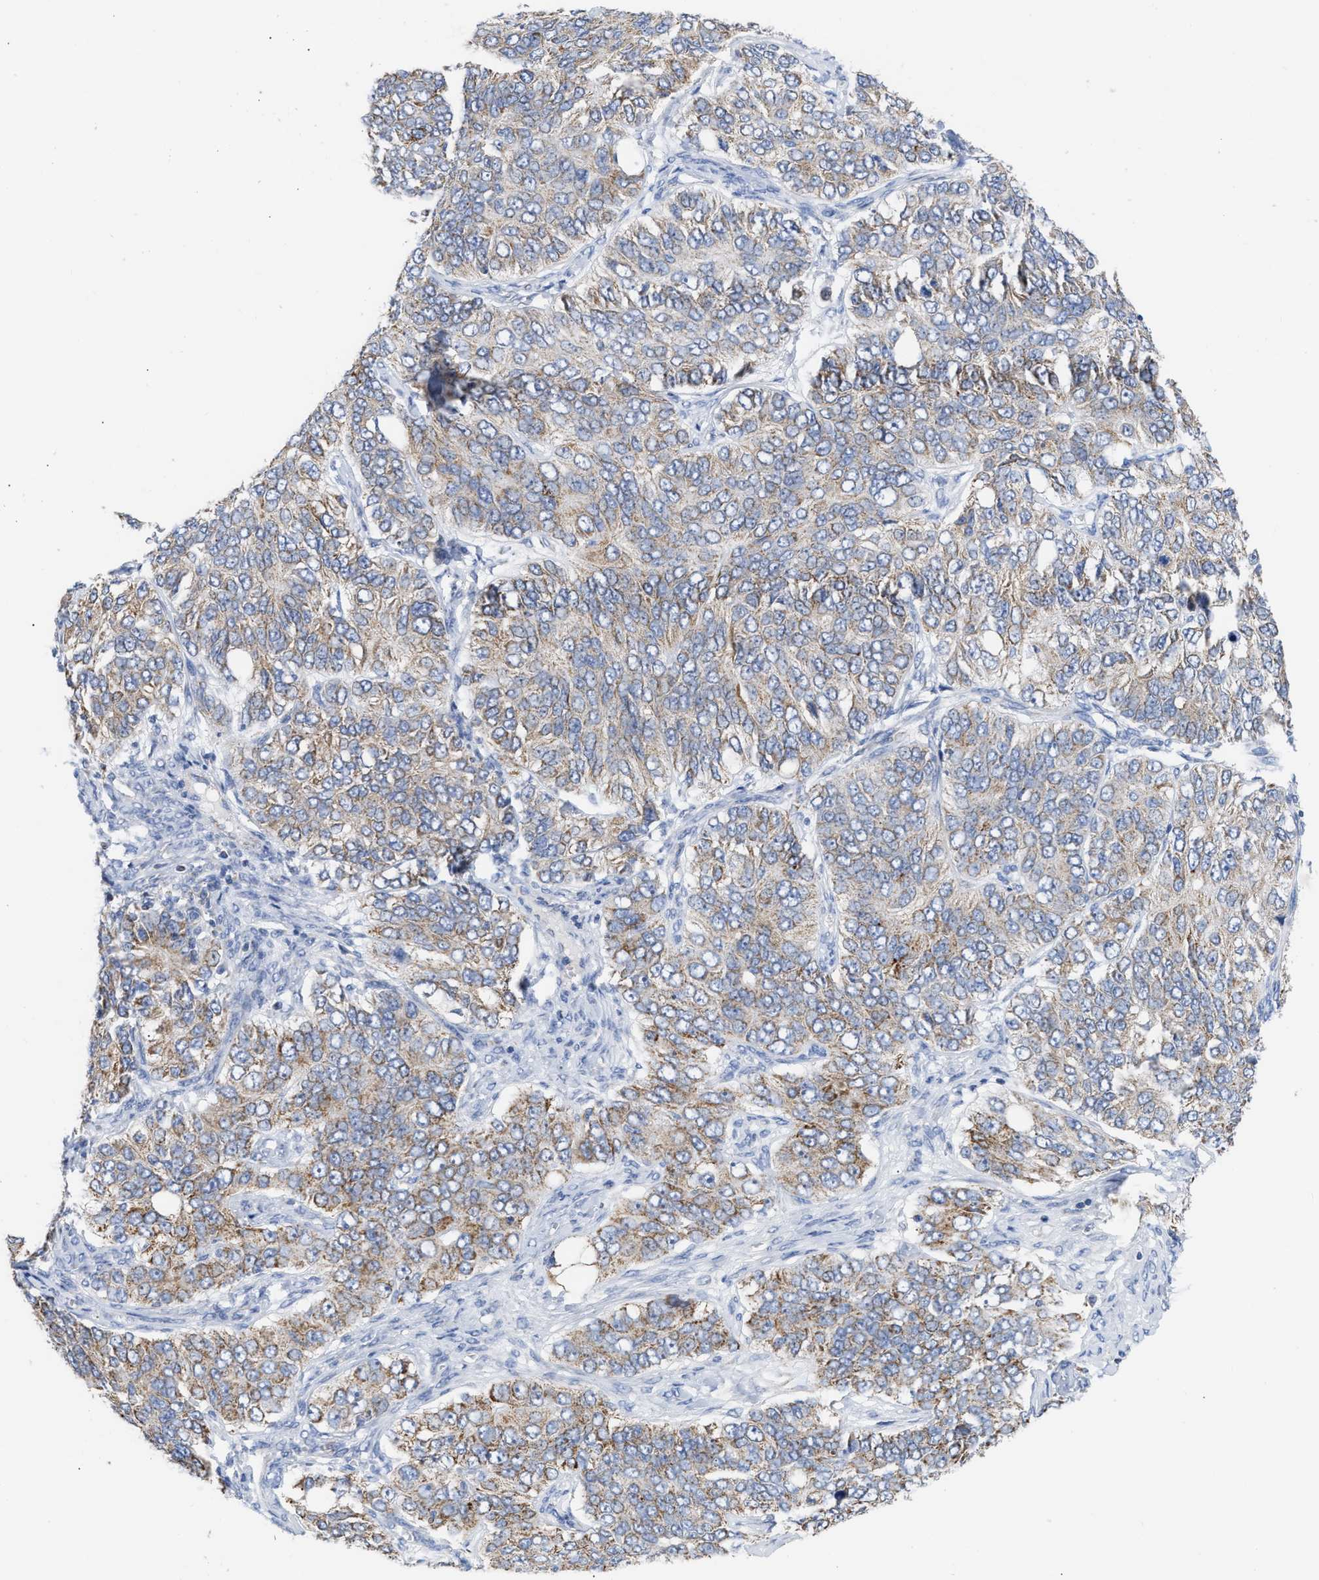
{"staining": {"intensity": "weak", "quantity": ">75%", "location": "cytoplasmic/membranous"}, "tissue": "ovarian cancer", "cell_type": "Tumor cells", "image_type": "cancer", "snomed": [{"axis": "morphology", "description": "Carcinoma, endometroid"}, {"axis": "topography", "description": "Ovary"}], "caption": "IHC staining of endometroid carcinoma (ovarian), which exhibits low levels of weak cytoplasmic/membranous positivity in approximately >75% of tumor cells indicating weak cytoplasmic/membranous protein staining. The staining was performed using DAB (brown) for protein detection and nuclei were counterstained in hematoxylin (blue).", "gene": "ACOT13", "patient": {"sex": "female", "age": 51}}